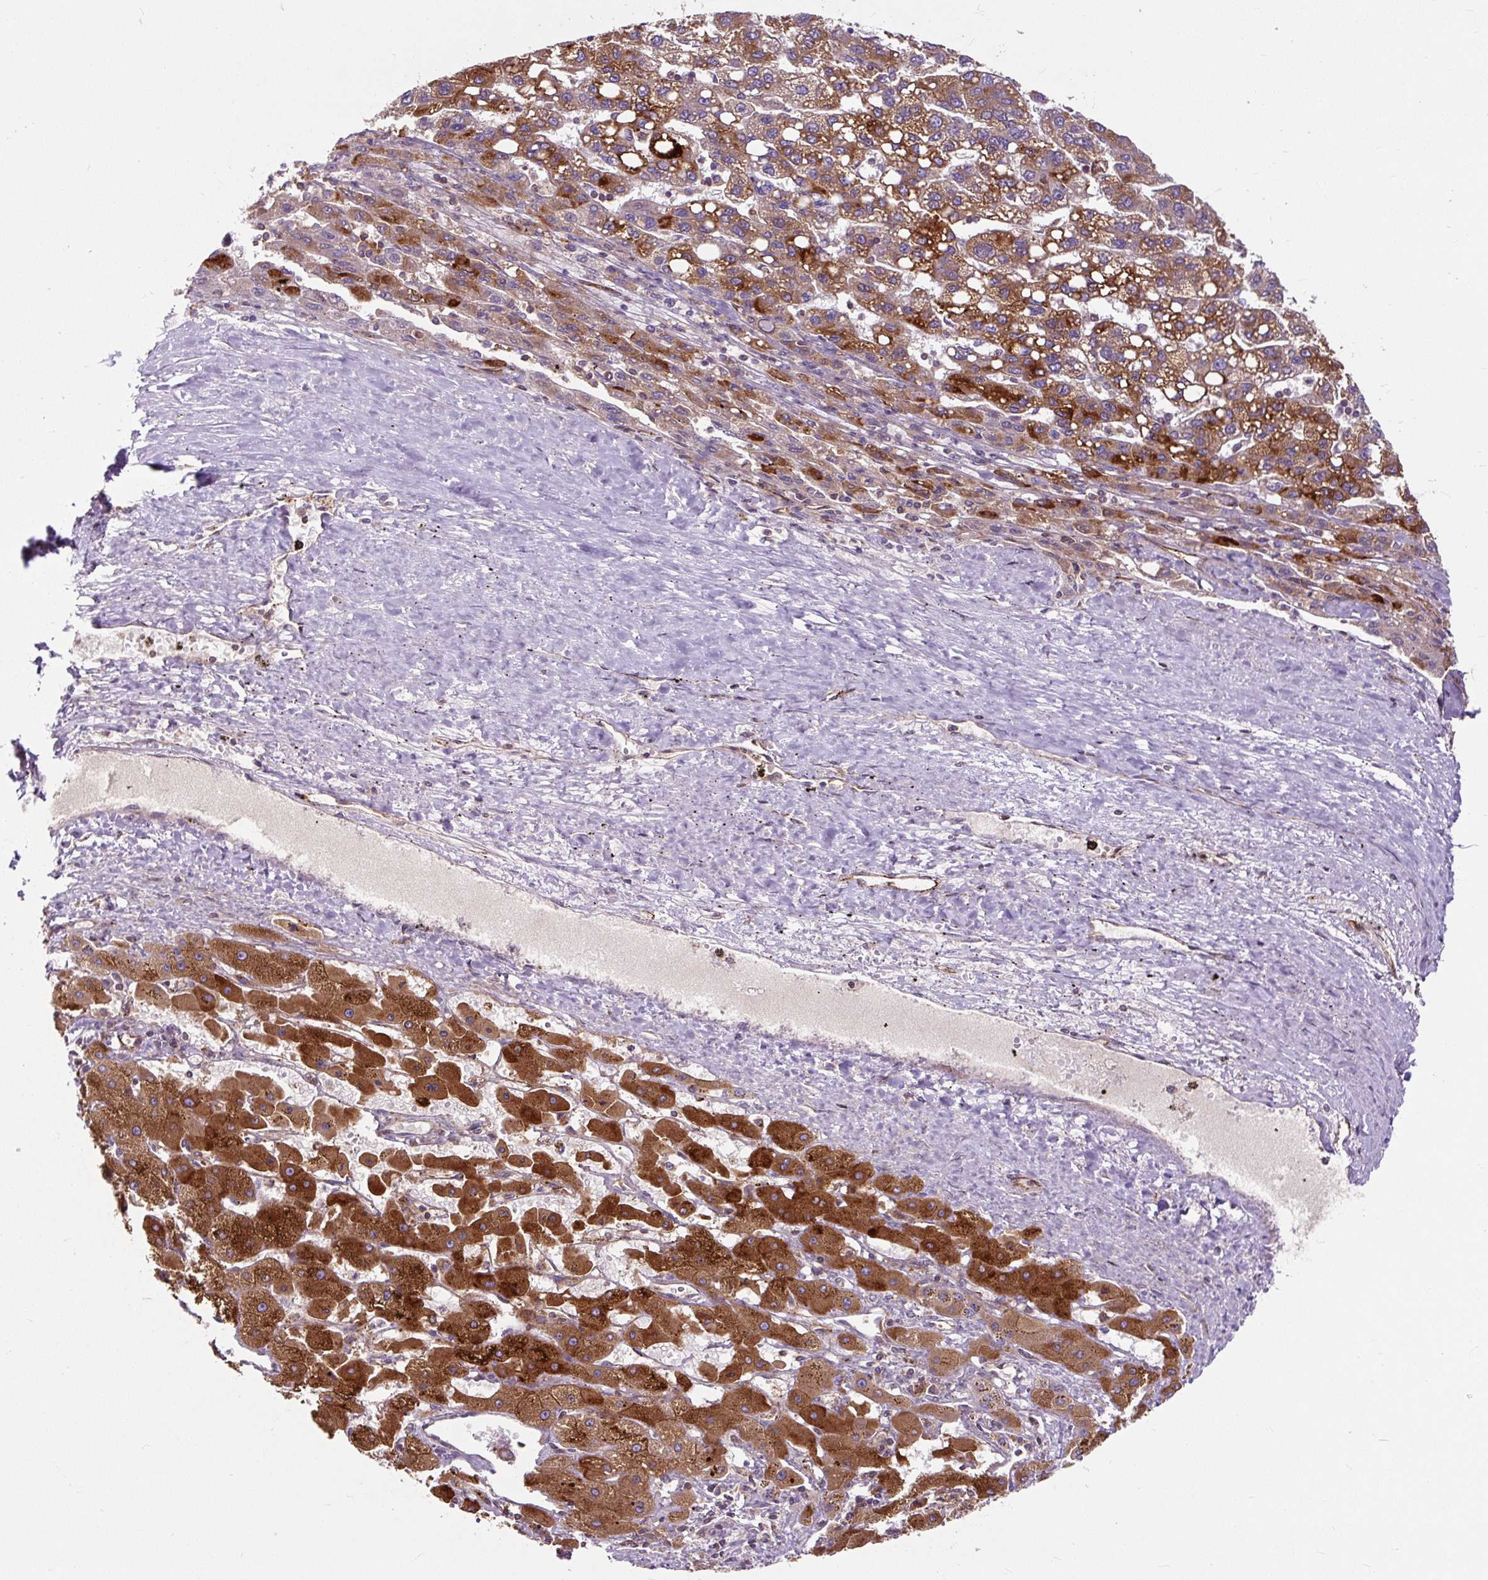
{"staining": {"intensity": "strong", "quantity": ">75%", "location": "cytoplasmic/membranous"}, "tissue": "liver cancer", "cell_type": "Tumor cells", "image_type": "cancer", "snomed": [{"axis": "morphology", "description": "Carcinoma, Hepatocellular, NOS"}, {"axis": "topography", "description": "Liver"}], "caption": "This is a micrograph of immunohistochemistry staining of hepatocellular carcinoma (liver), which shows strong expression in the cytoplasmic/membranous of tumor cells.", "gene": "PCDHGB3", "patient": {"sex": "female", "age": 82}}